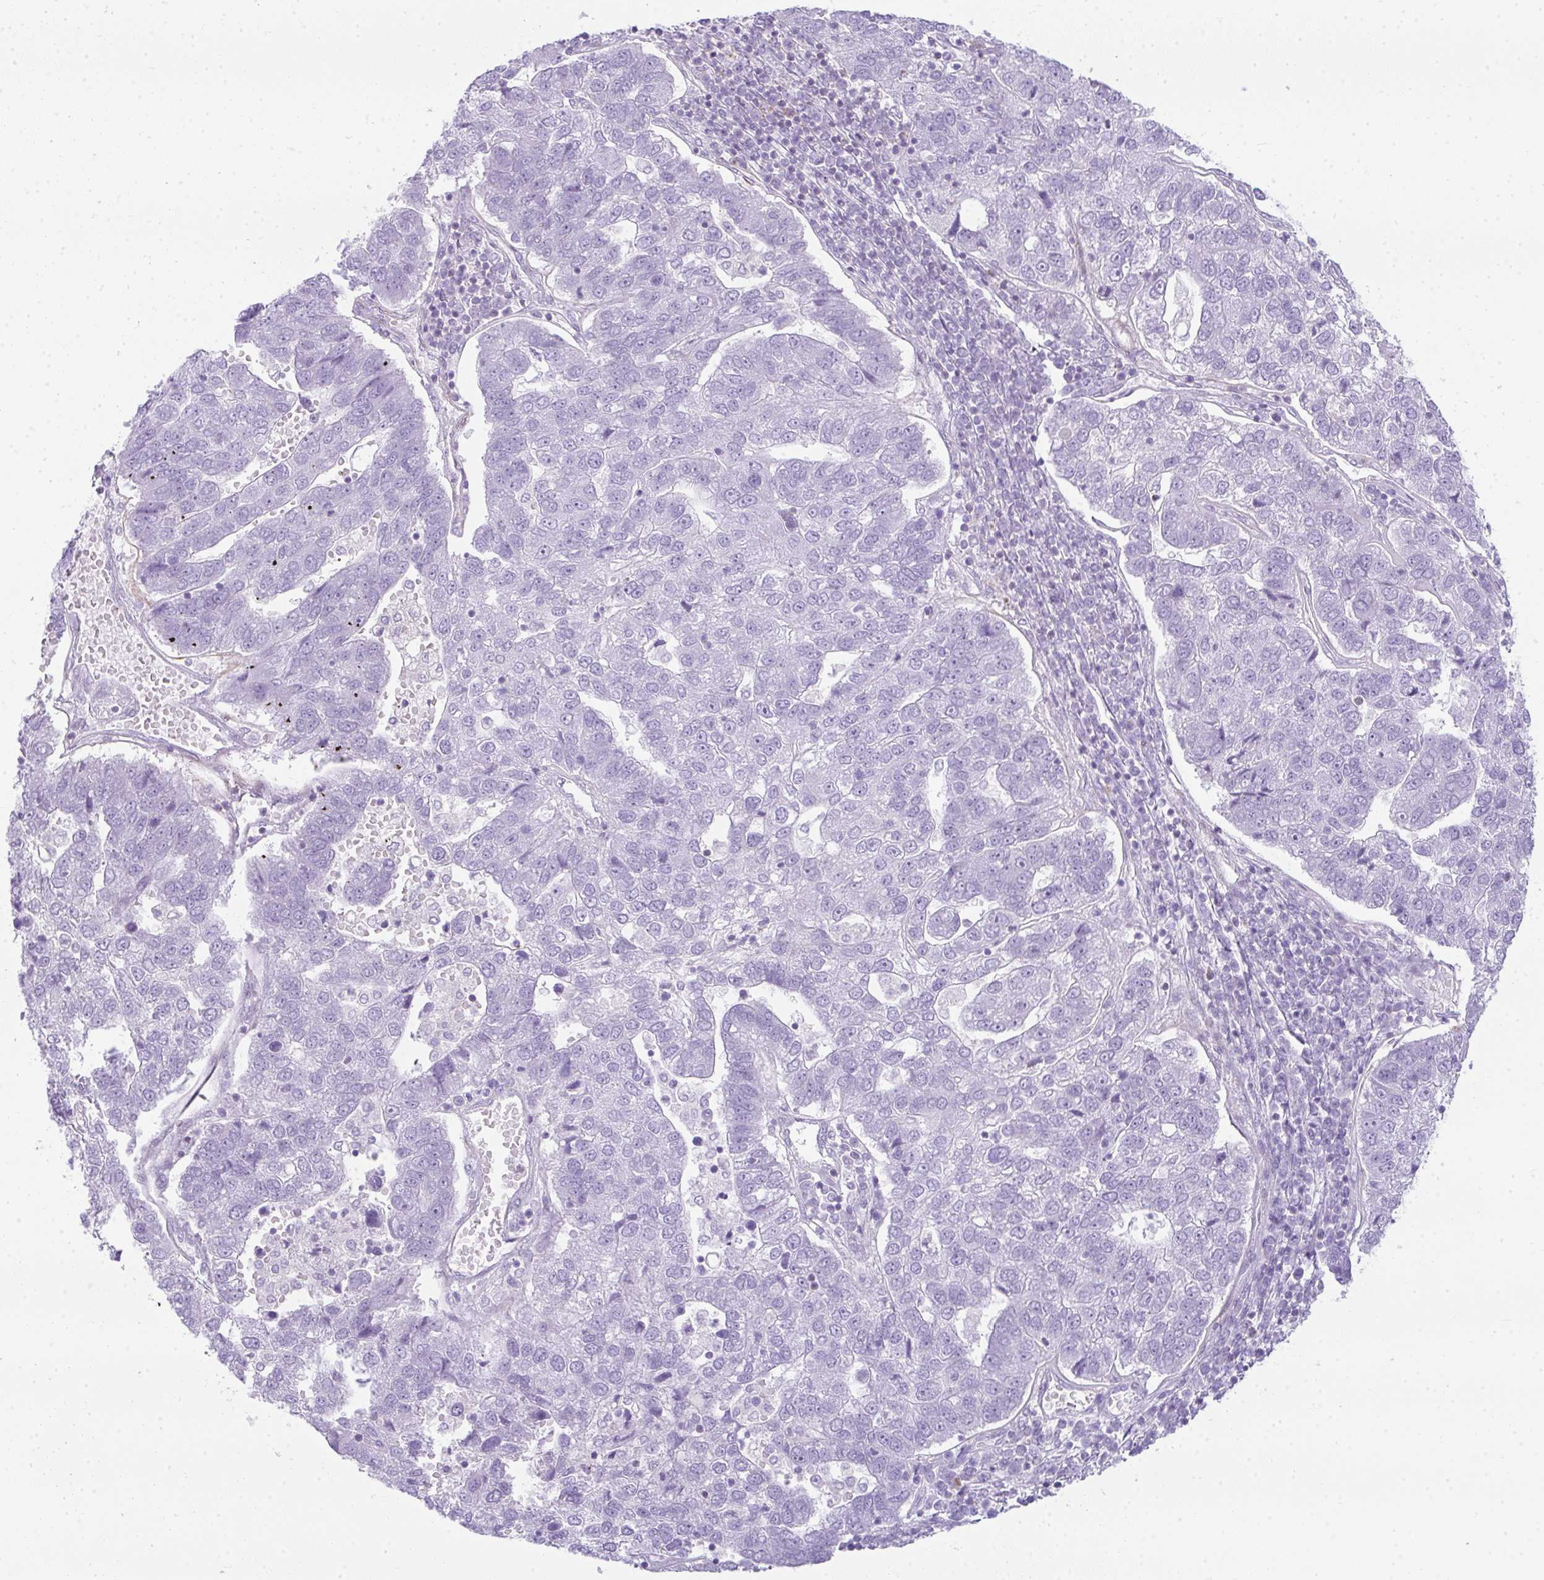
{"staining": {"intensity": "negative", "quantity": "none", "location": "none"}, "tissue": "pancreatic cancer", "cell_type": "Tumor cells", "image_type": "cancer", "snomed": [{"axis": "morphology", "description": "Adenocarcinoma, NOS"}, {"axis": "topography", "description": "Pancreas"}], "caption": "Immunohistochemical staining of adenocarcinoma (pancreatic) shows no significant expression in tumor cells.", "gene": "CDRT15", "patient": {"sex": "female", "age": 61}}